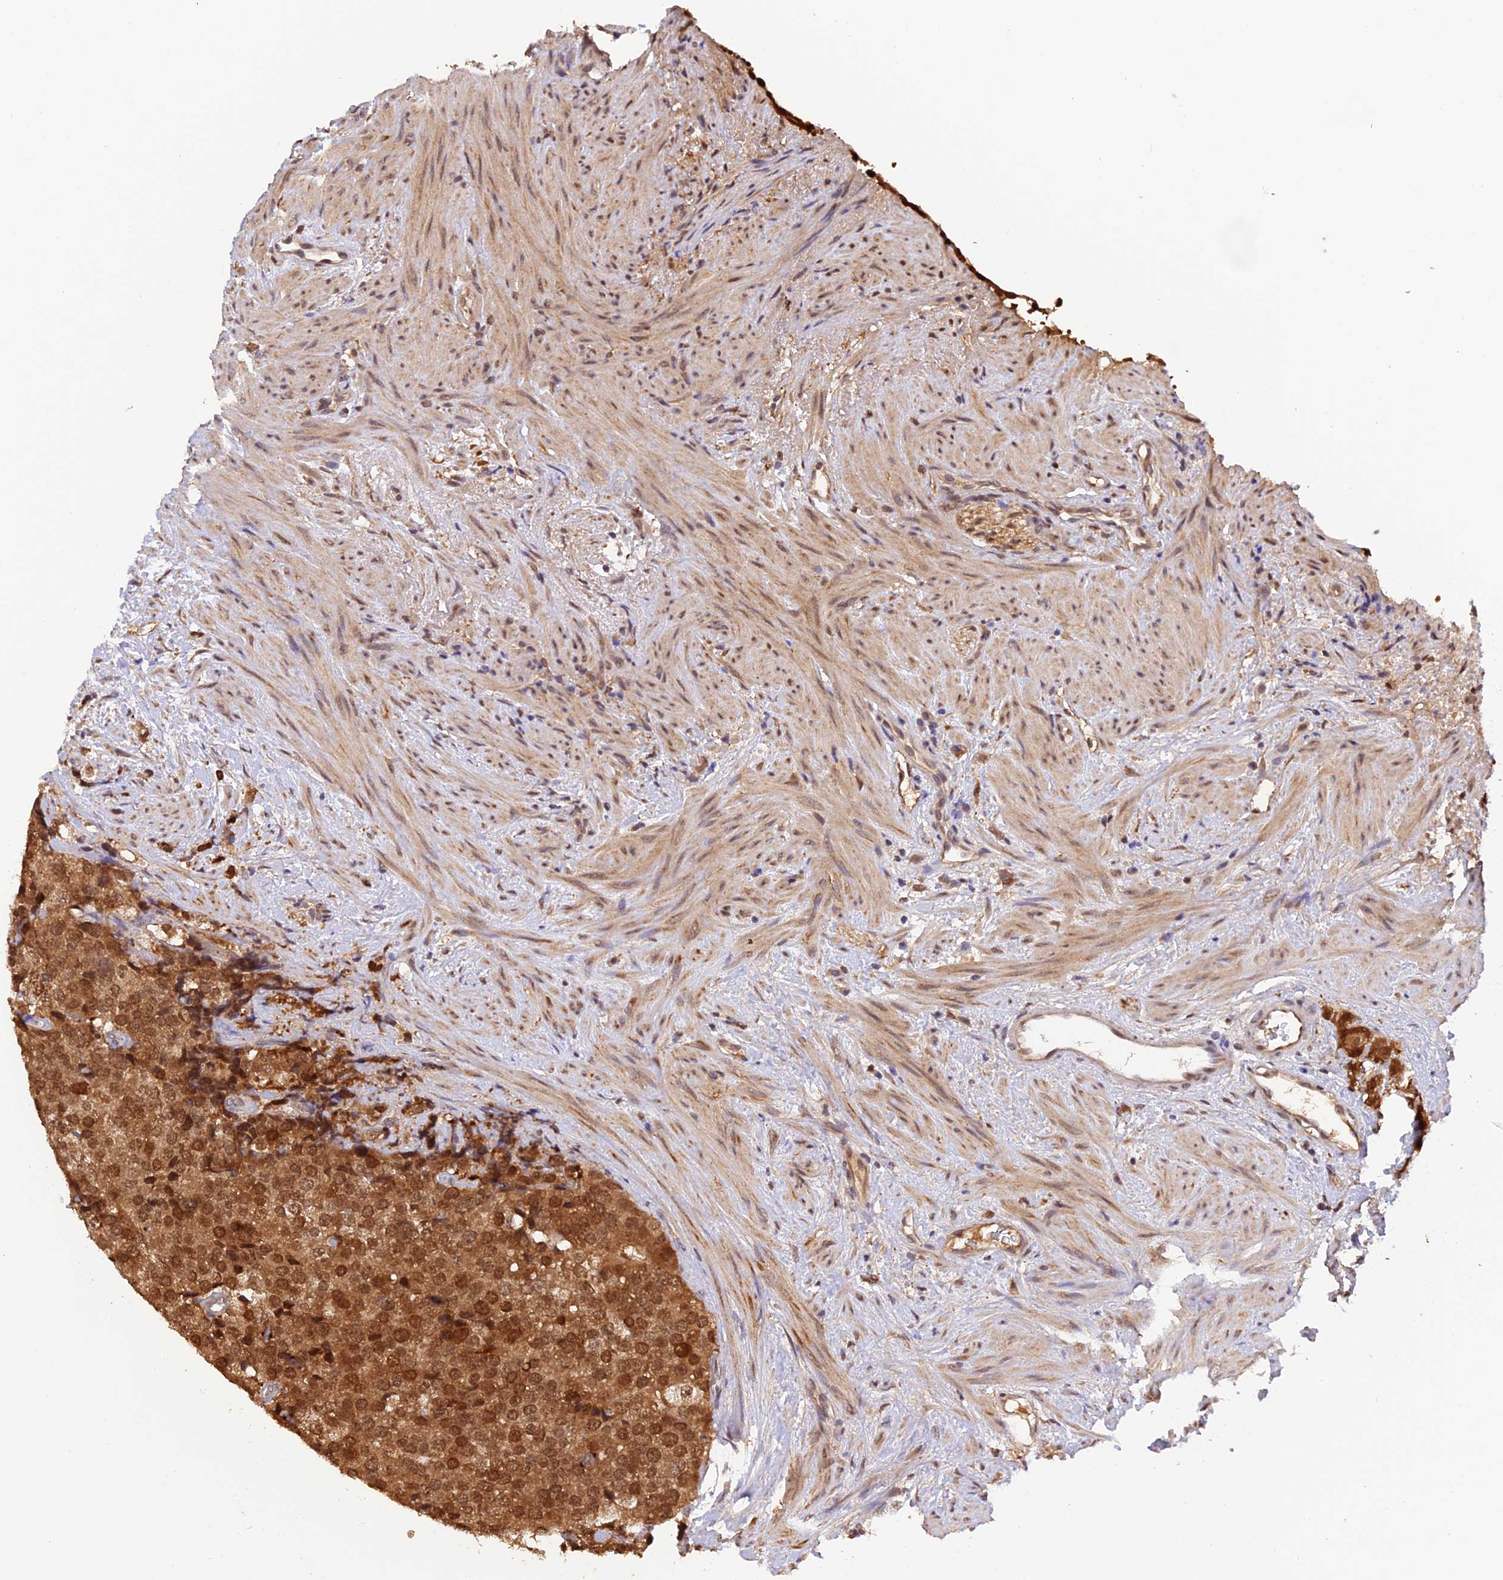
{"staining": {"intensity": "moderate", "quantity": ">75%", "location": "cytoplasmic/membranous,nuclear"}, "tissue": "prostate cancer", "cell_type": "Tumor cells", "image_type": "cancer", "snomed": [{"axis": "morphology", "description": "Adenocarcinoma, High grade"}, {"axis": "topography", "description": "Prostate"}], "caption": "A photomicrograph of prostate cancer stained for a protein reveals moderate cytoplasmic/membranous and nuclear brown staining in tumor cells.", "gene": "MNS1", "patient": {"sex": "male", "age": 49}}